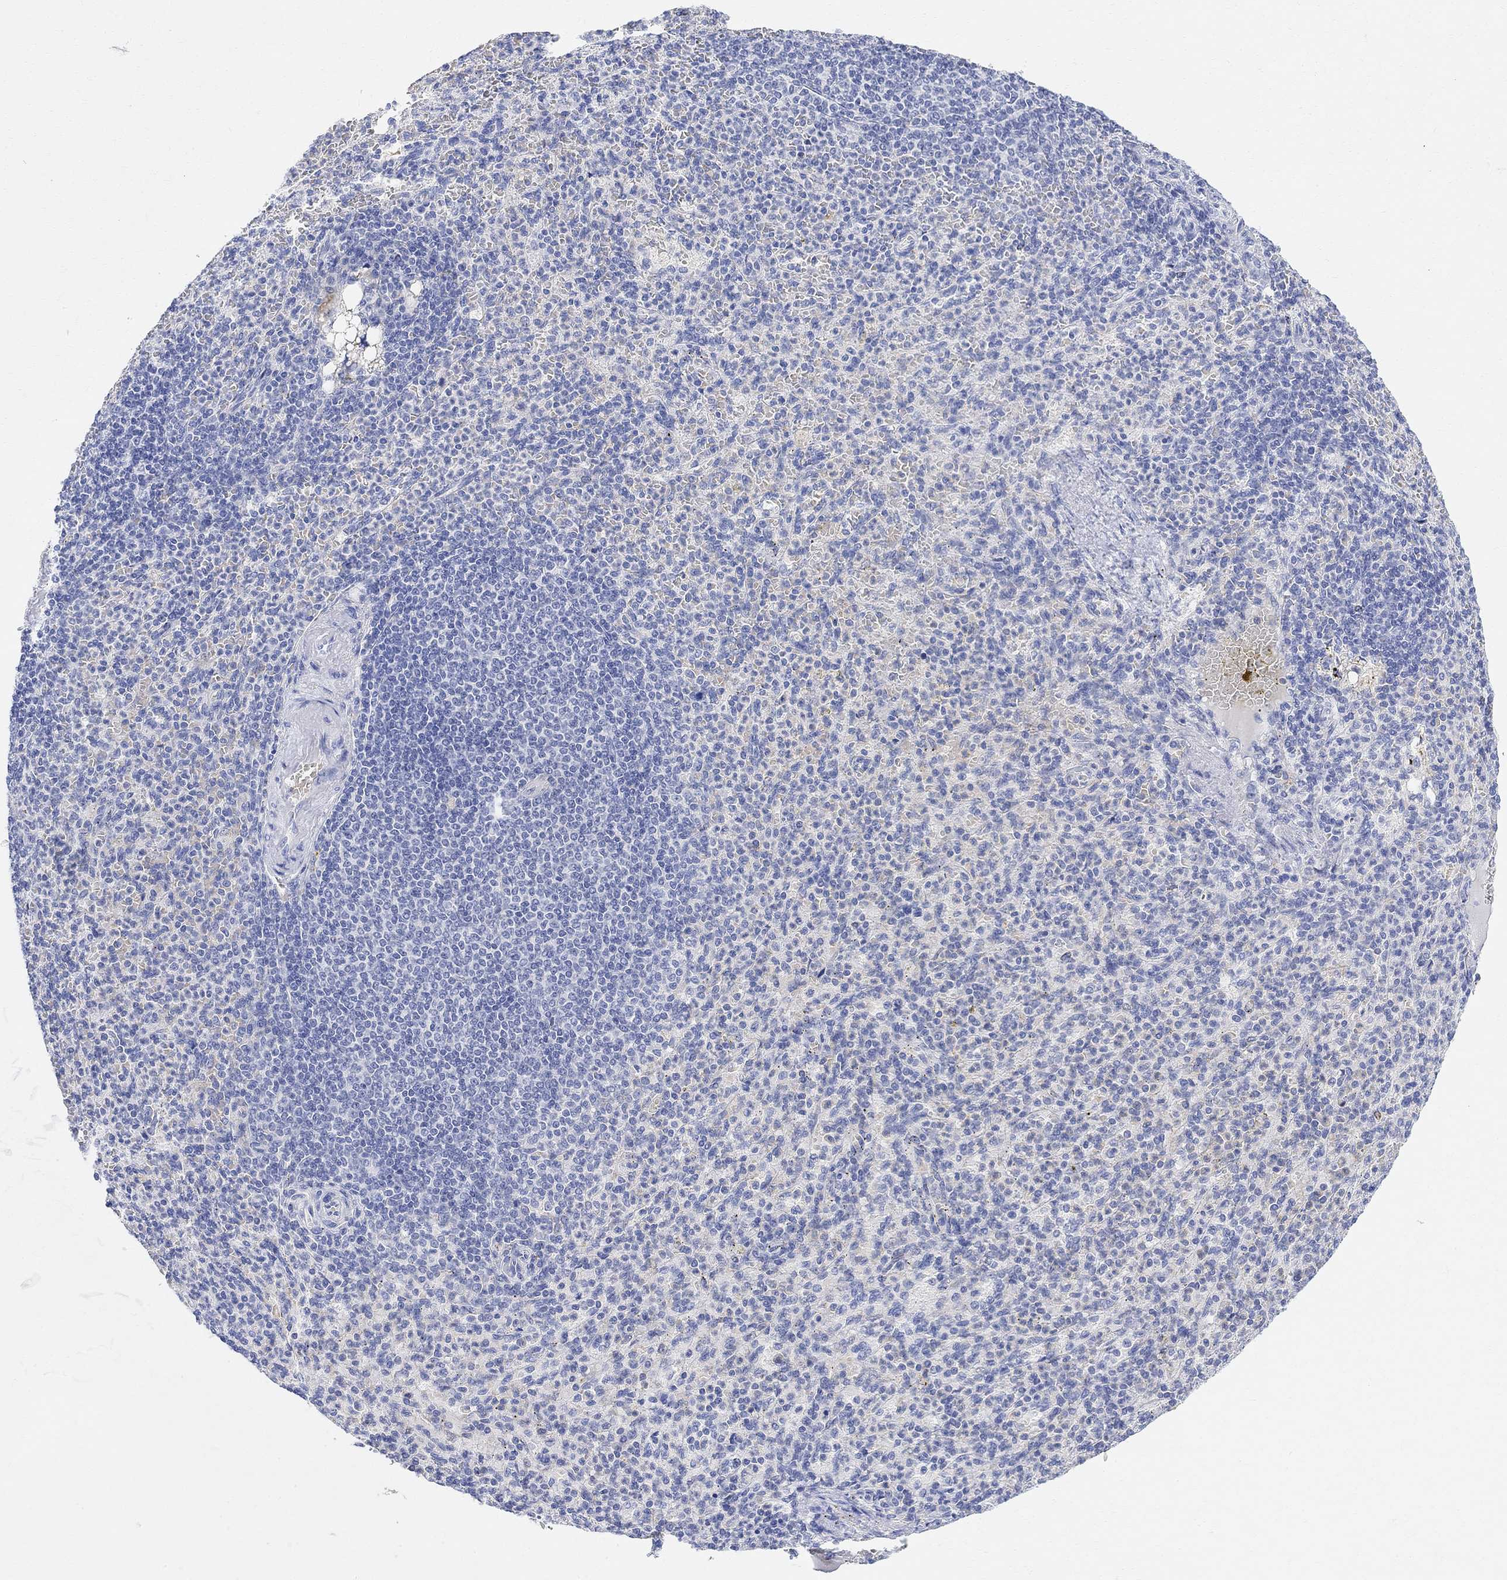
{"staining": {"intensity": "negative", "quantity": "none", "location": "none"}, "tissue": "spleen", "cell_type": "Cells in red pulp", "image_type": "normal", "snomed": [{"axis": "morphology", "description": "Normal tissue, NOS"}, {"axis": "topography", "description": "Spleen"}], "caption": "A micrograph of spleen stained for a protein reveals no brown staining in cells in red pulp.", "gene": "RETNLB", "patient": {"sex": "female", "age": 74}}